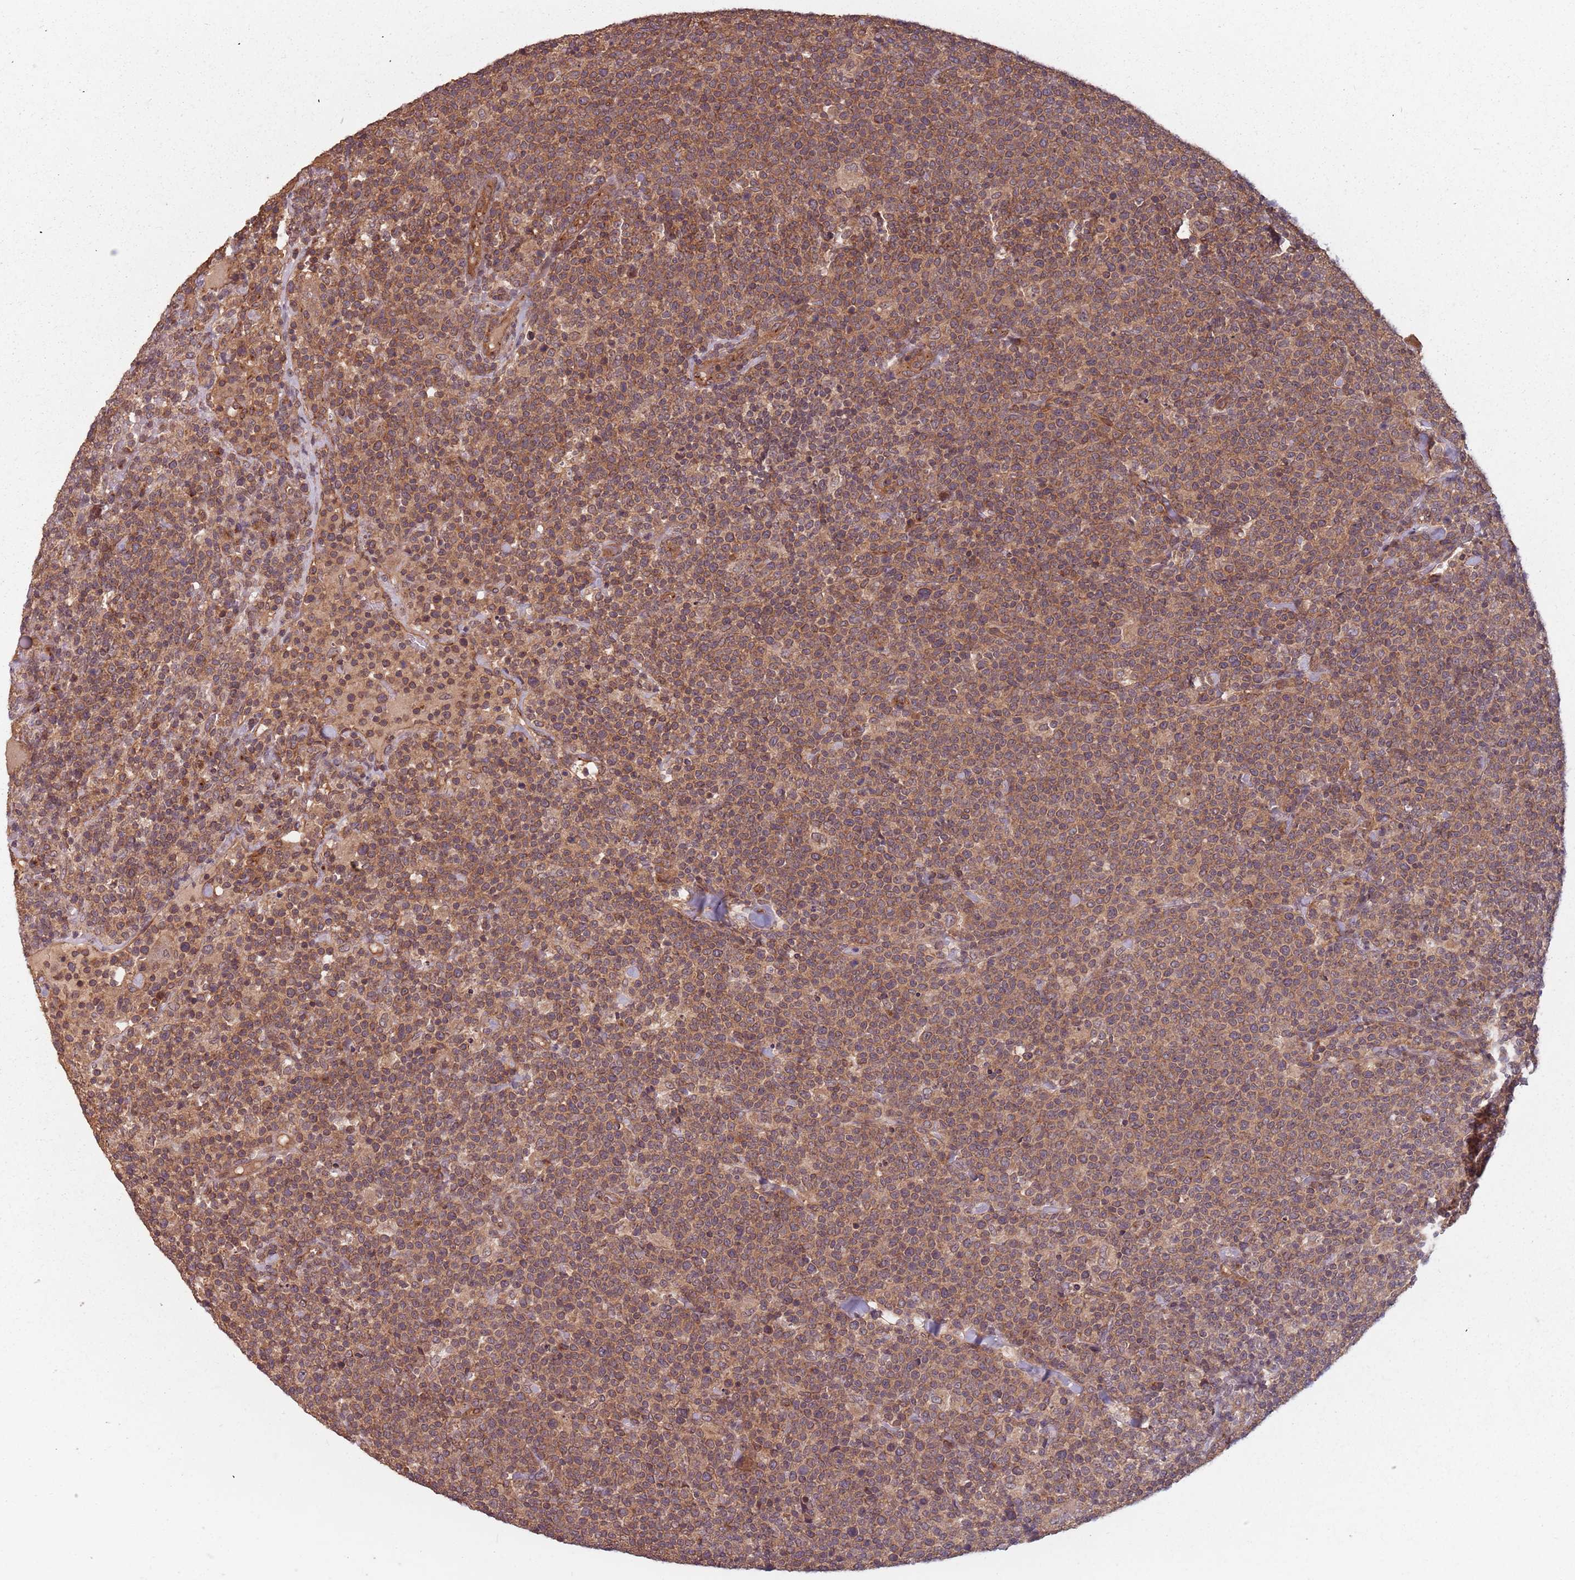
{"staining": {"intensity": "moderate", "quantity": ">75%", "location": "cytoplasmic/membranous"}, "tissue": "lymphoma", "cell_type": "Tumor cells", "image_type": "cancer", "snomed": [{"axis": "morphology", "description": "Malignant lymphoma, non-Hodgkin's type, High grade"}, {"axis": "topography", "description": "Lymph node"}], "caption": "A photomicrograph showing moderate cytoplasmic/membranous expression in about >75% of tumor cells in malignant lymphoma, non-Hodgkin's type (high-grade), as visualized by brown immunohistochemical staining.", "gene": "C3orf14", "patient": {"sex": "male", "age": 61}}